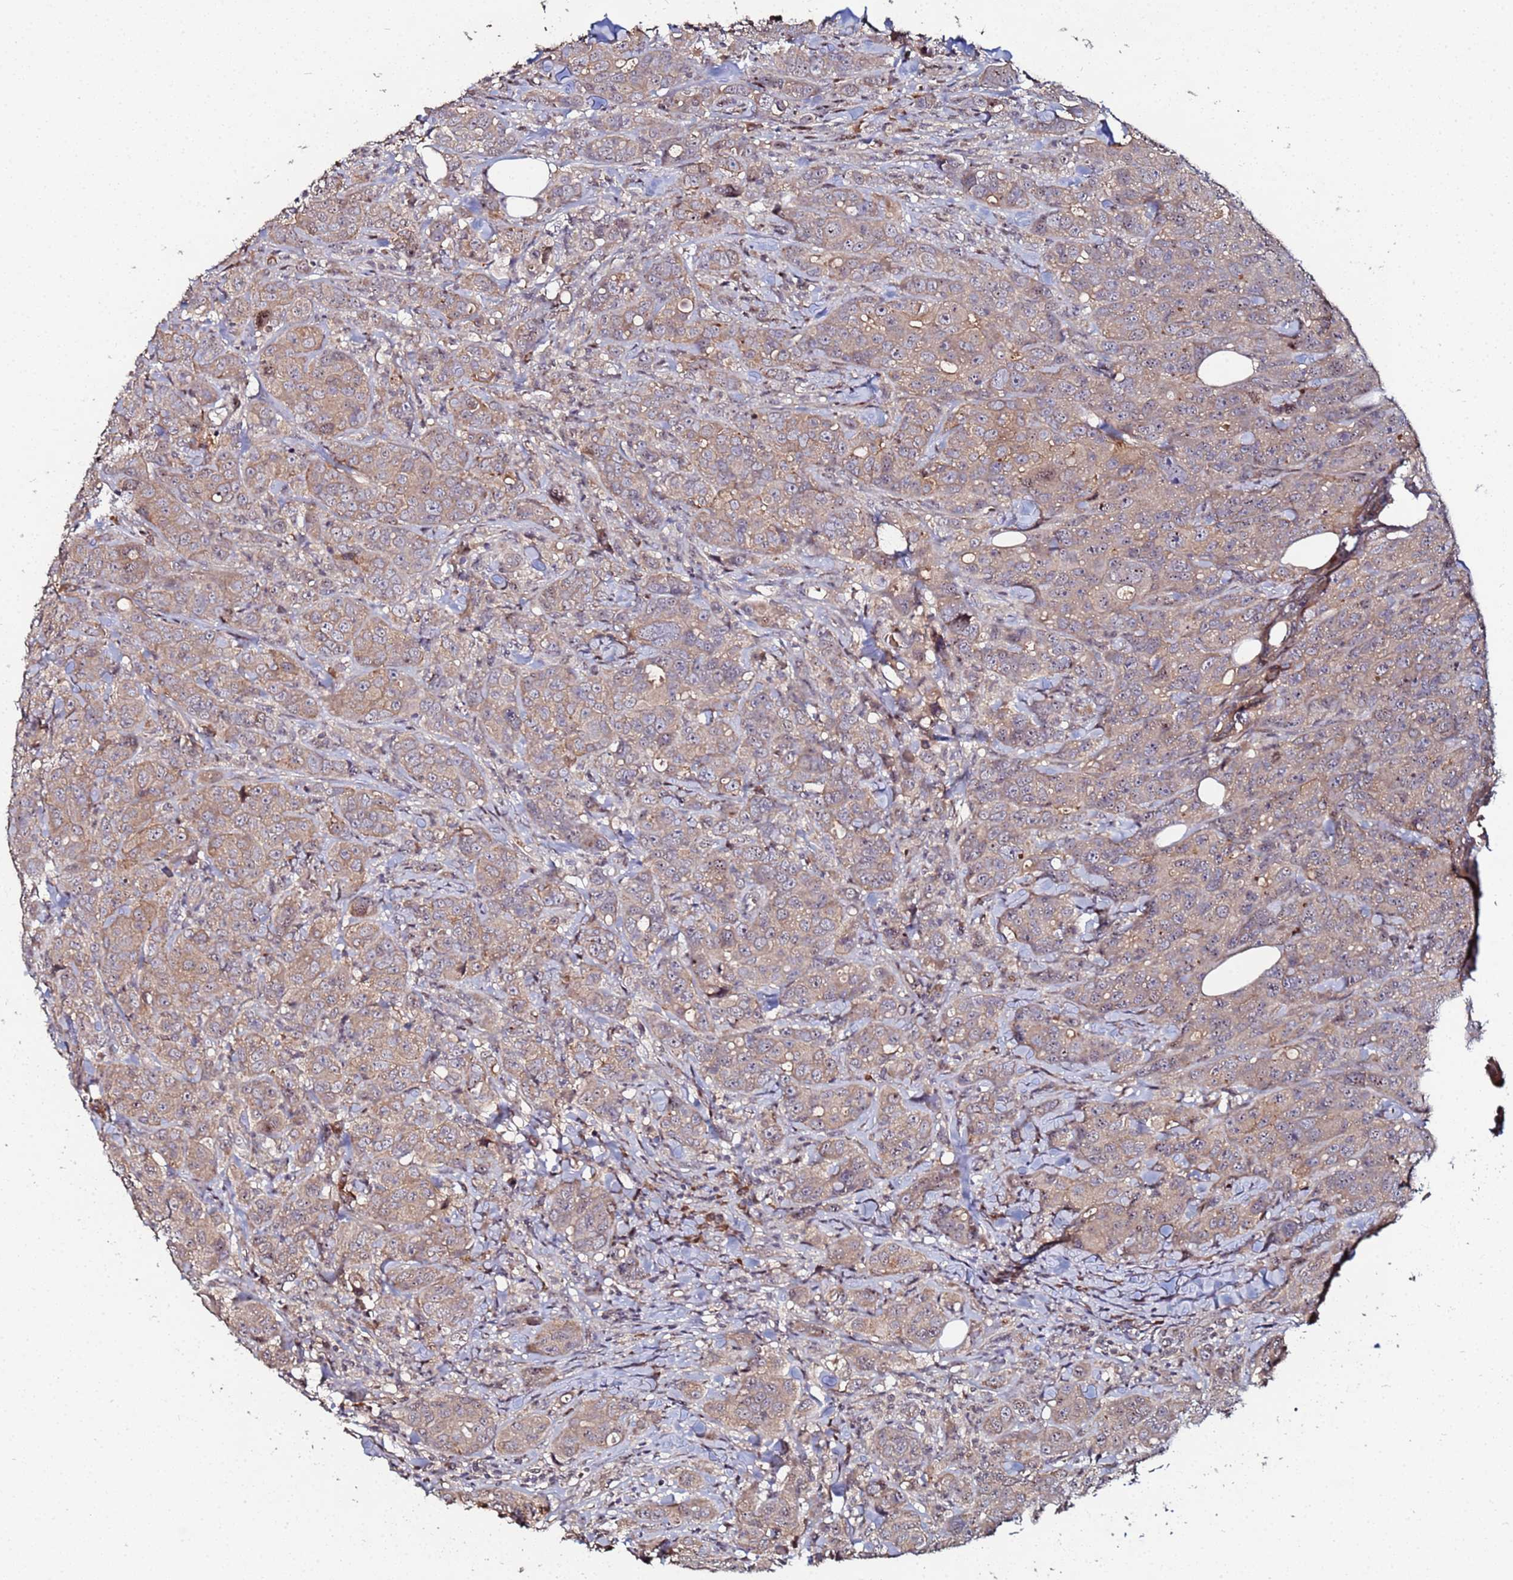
{"staining": {"intensity": "weak", "quantity": ">75%", "location": "cytoplasmic/membranous"}, "tissue": "breast cancer", "cell_type": "Tumor cells", "image_type": "cancer", "snomed": [{"axis": "morphology", "description": "Duct carcinoma"}, {"axis": "topography", "description": "Breast"}], "caption": "This is a photomicrograph of immunohistochemistry staining of breast cancer, which shows weak positivity in the cytoplasmic/membranous of tumor cells.", "gene": "OSER1", "patient": {"sex": "female", "age": 43}}